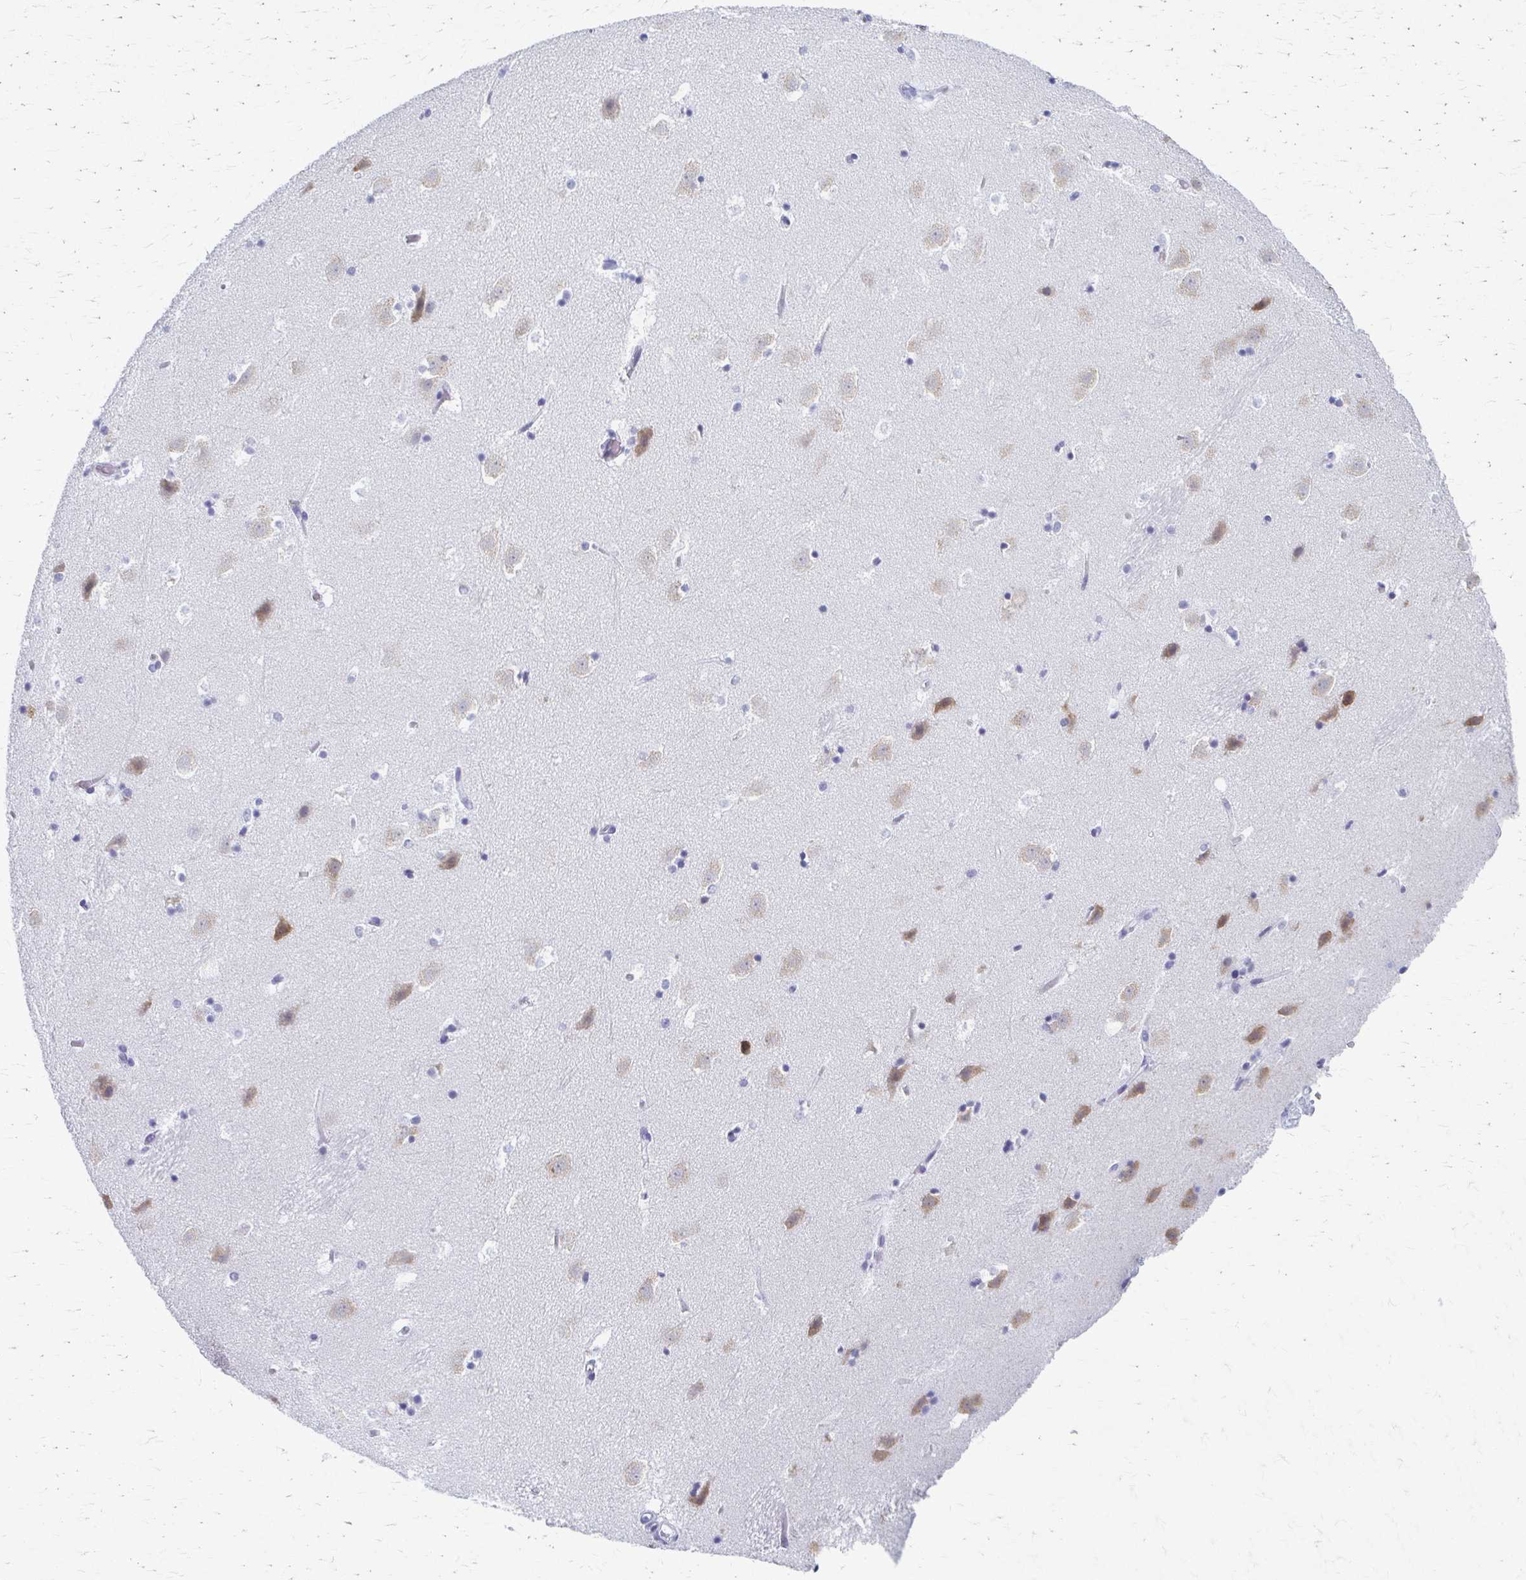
{"staining": {"intensity": "negative", "quantity": "none", "location": "none"}, "tissue": "caudate", "cell_type": "Glial cells", "image_type": "normal", "snomed": [{"axis": "morphology", "description": "Normal tissue, NOS"}, {"axis": "topography", "description": "Lateral ventricle wall"}], "caption": "The immunohistochemistry (IHC) histopathology image has no significant staining in glial cells of caudate.", "gene": "CELF5", "patient": {"sex": "male", "age": 37}}